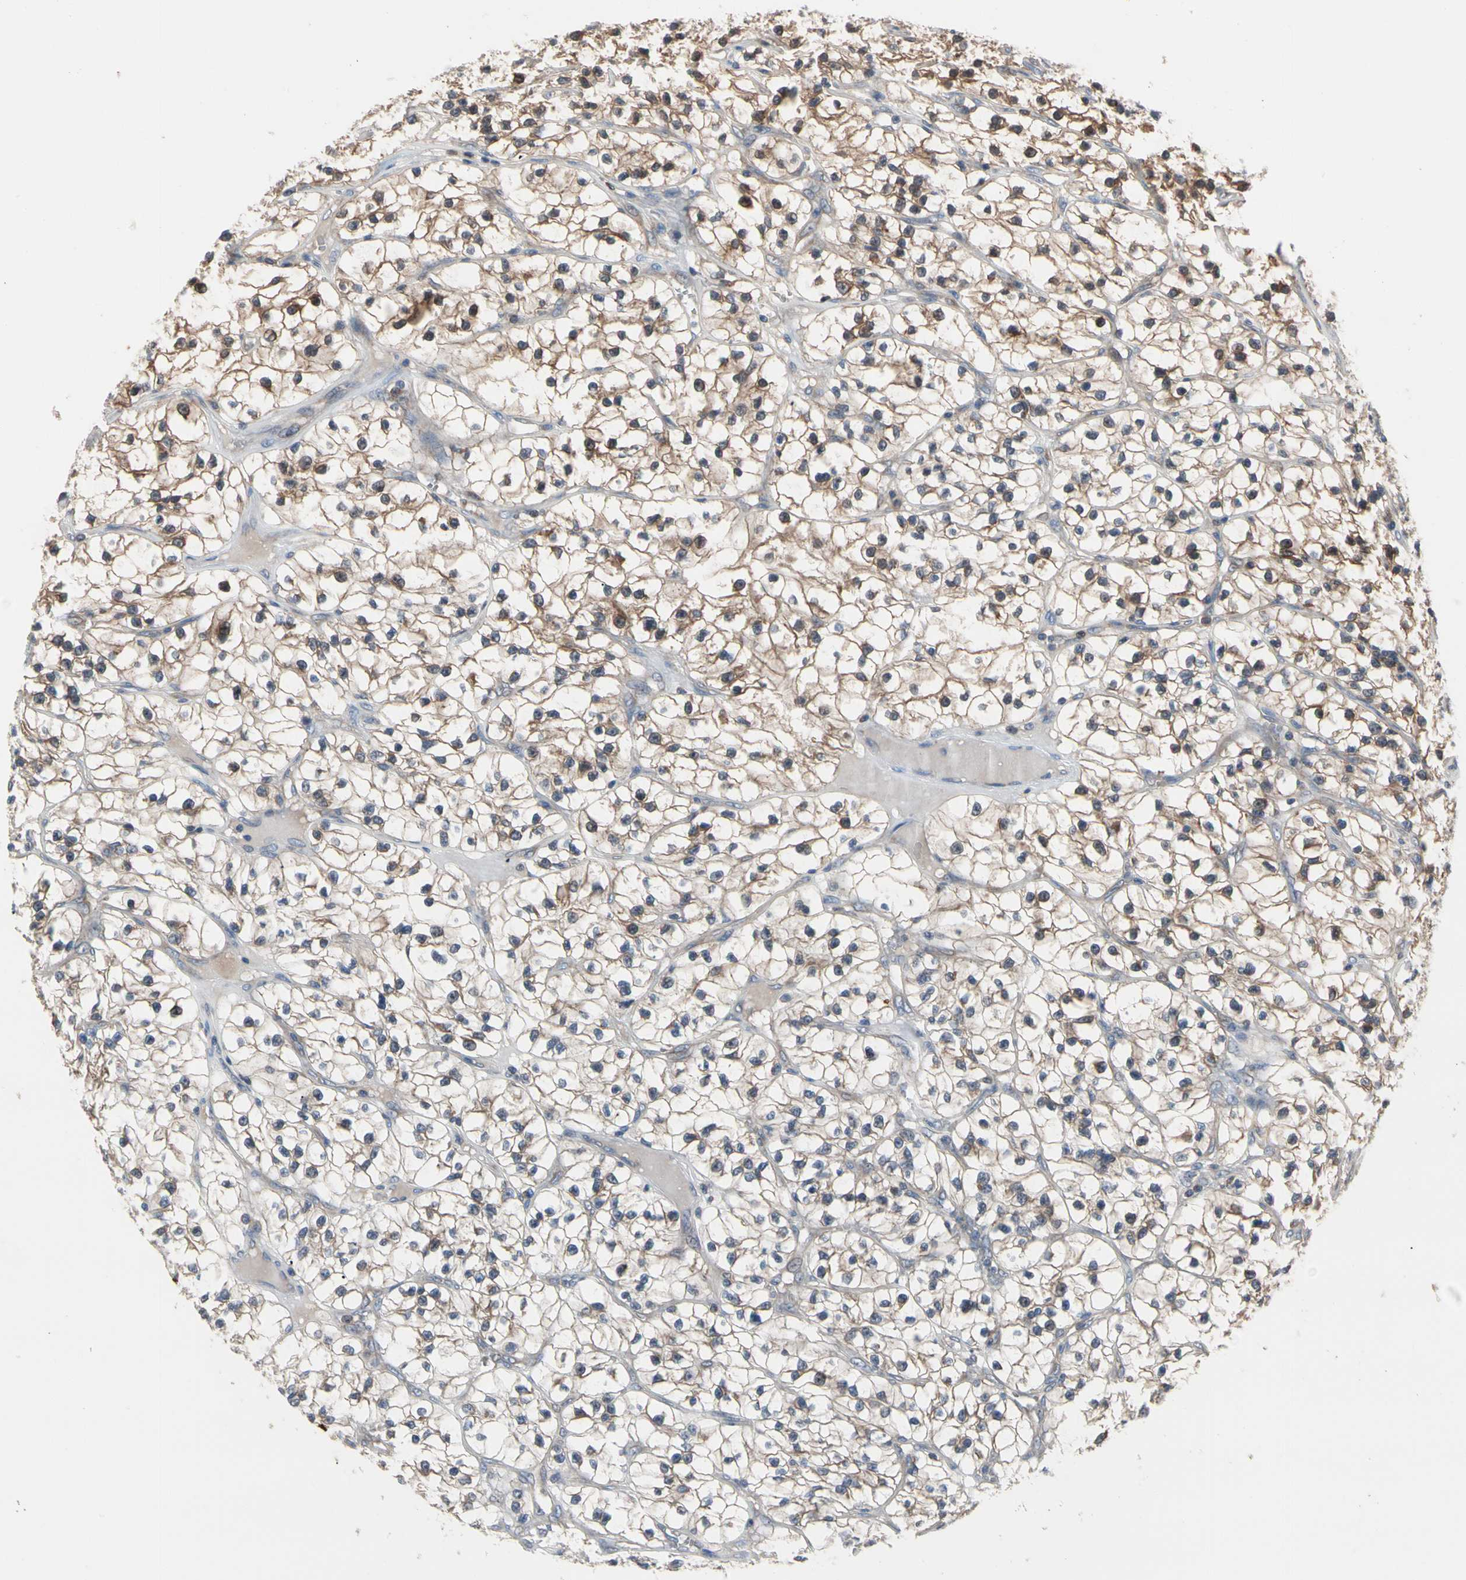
{"staining": {"intensity": "moderate", "quantity": "25%-75%", "location": "cytoplasmic/membranous"}, "tissue": "renal cancer", "cell_type": "Tumor cells", "image_type": "cancer", "snomed": [{"axis": "morphology", "description": "Adenocarcinoma, NOS"}, {"axis": "topography", "description": "Kidney"}], "caption": "A micrograph of renal adenocarcinoma stained for a protein displays moderate cytoplasmic/membranous brown staining in tumor cells.", "gene": "MTHFS", "patient": {"sex": "female", "age": 57}}